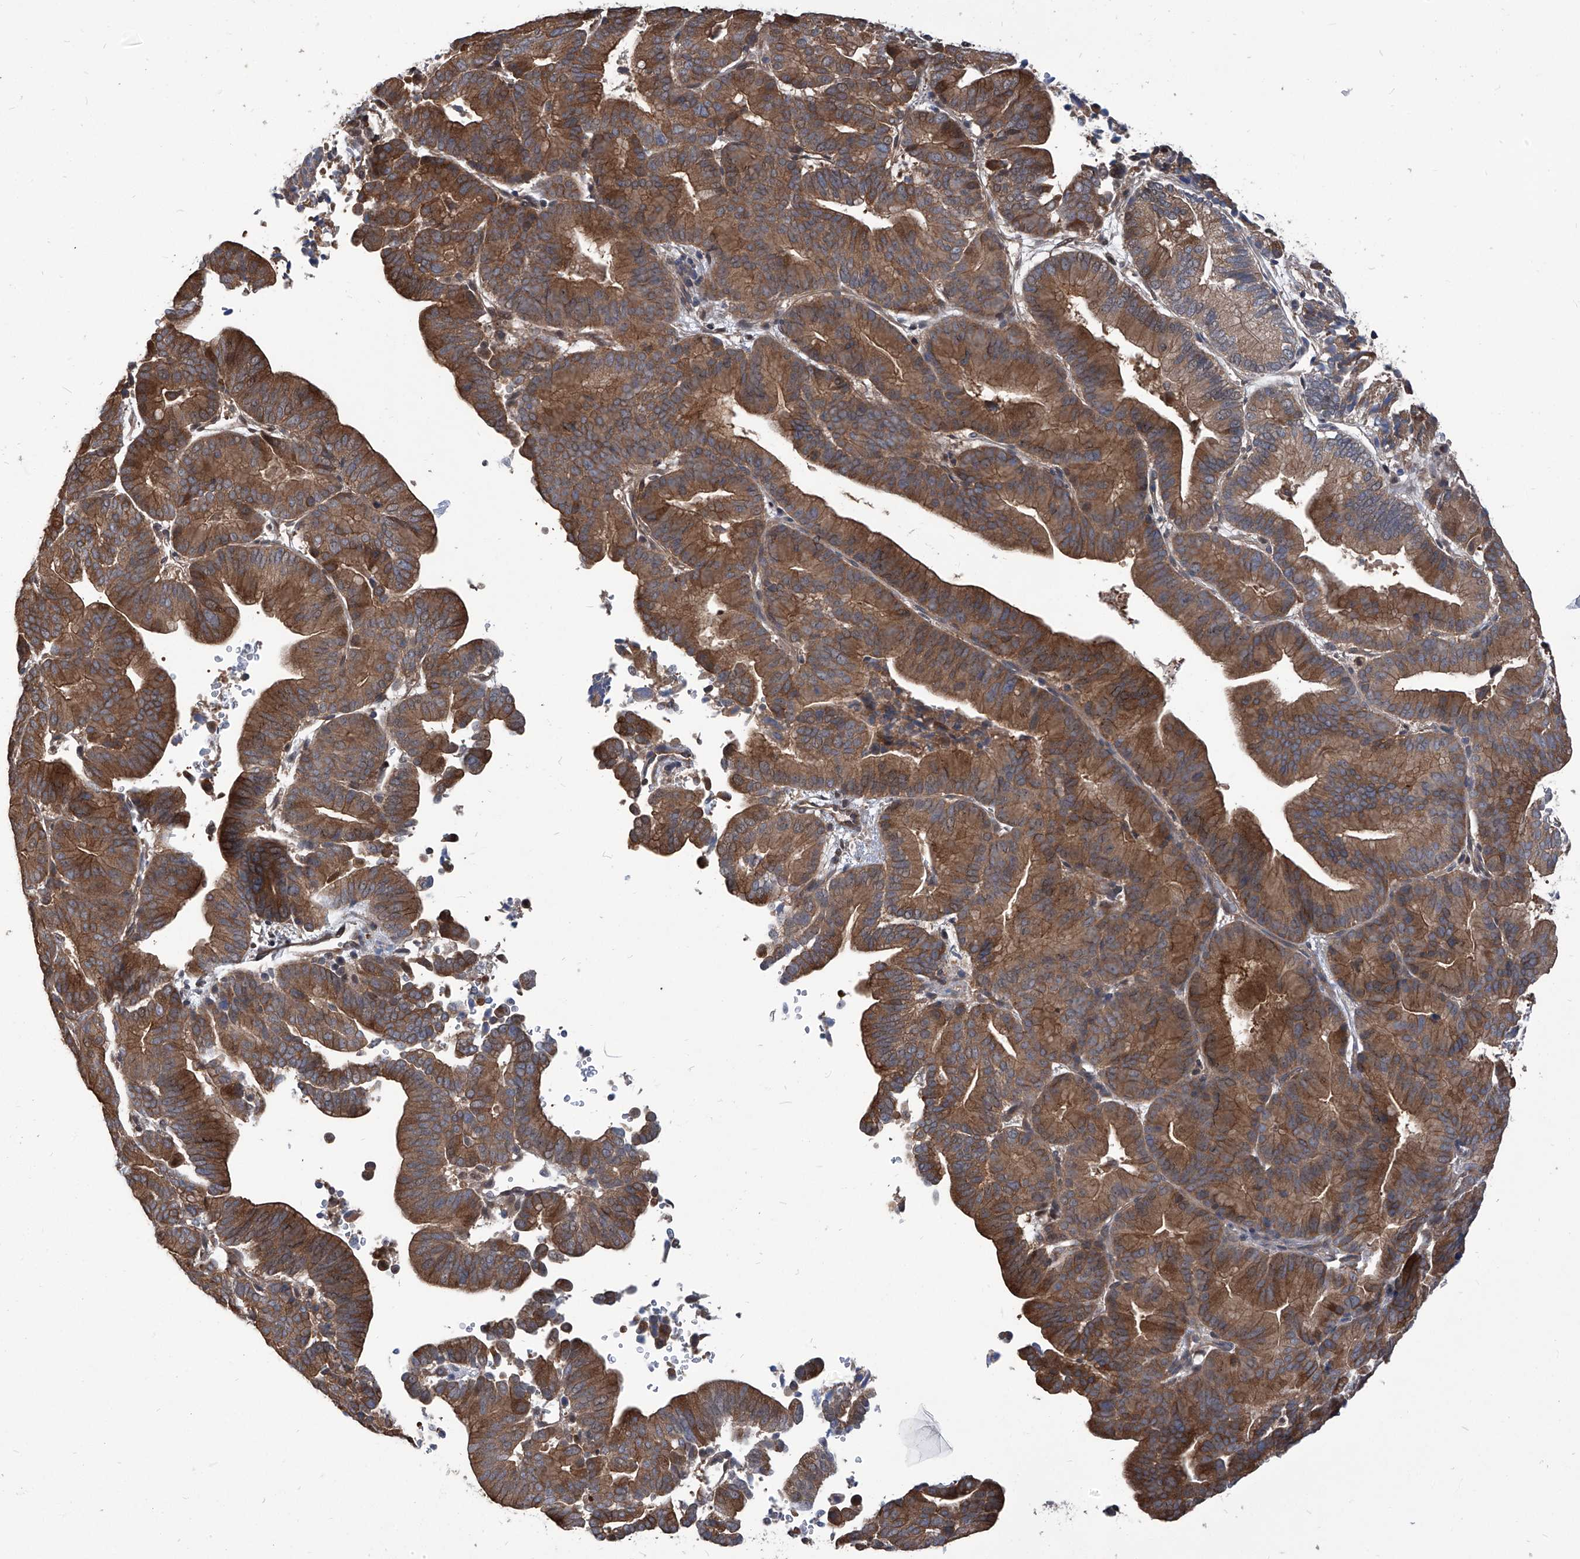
{"staining": {"intensity": "strong", "quantity": ">75%", "location": "cytoplasmic/membranous,nuclear"}, "tissue": "liver cancer", "cell_type": "Tumor cells", "image_type": "cancer", "snomed": [{"axis": "morphology", "description": "Cholangiocarcinoma"}, {"axis": "topography", "description": "Liver"}], "caption": "A brown stain shows strong cytoplasmic/membranous and nuclear positivity of a protein in human cholangiocarcinoma (liver) tumor cells.", "gene": "PSMB1", "patient": {"sex": "female", "age": 75}}